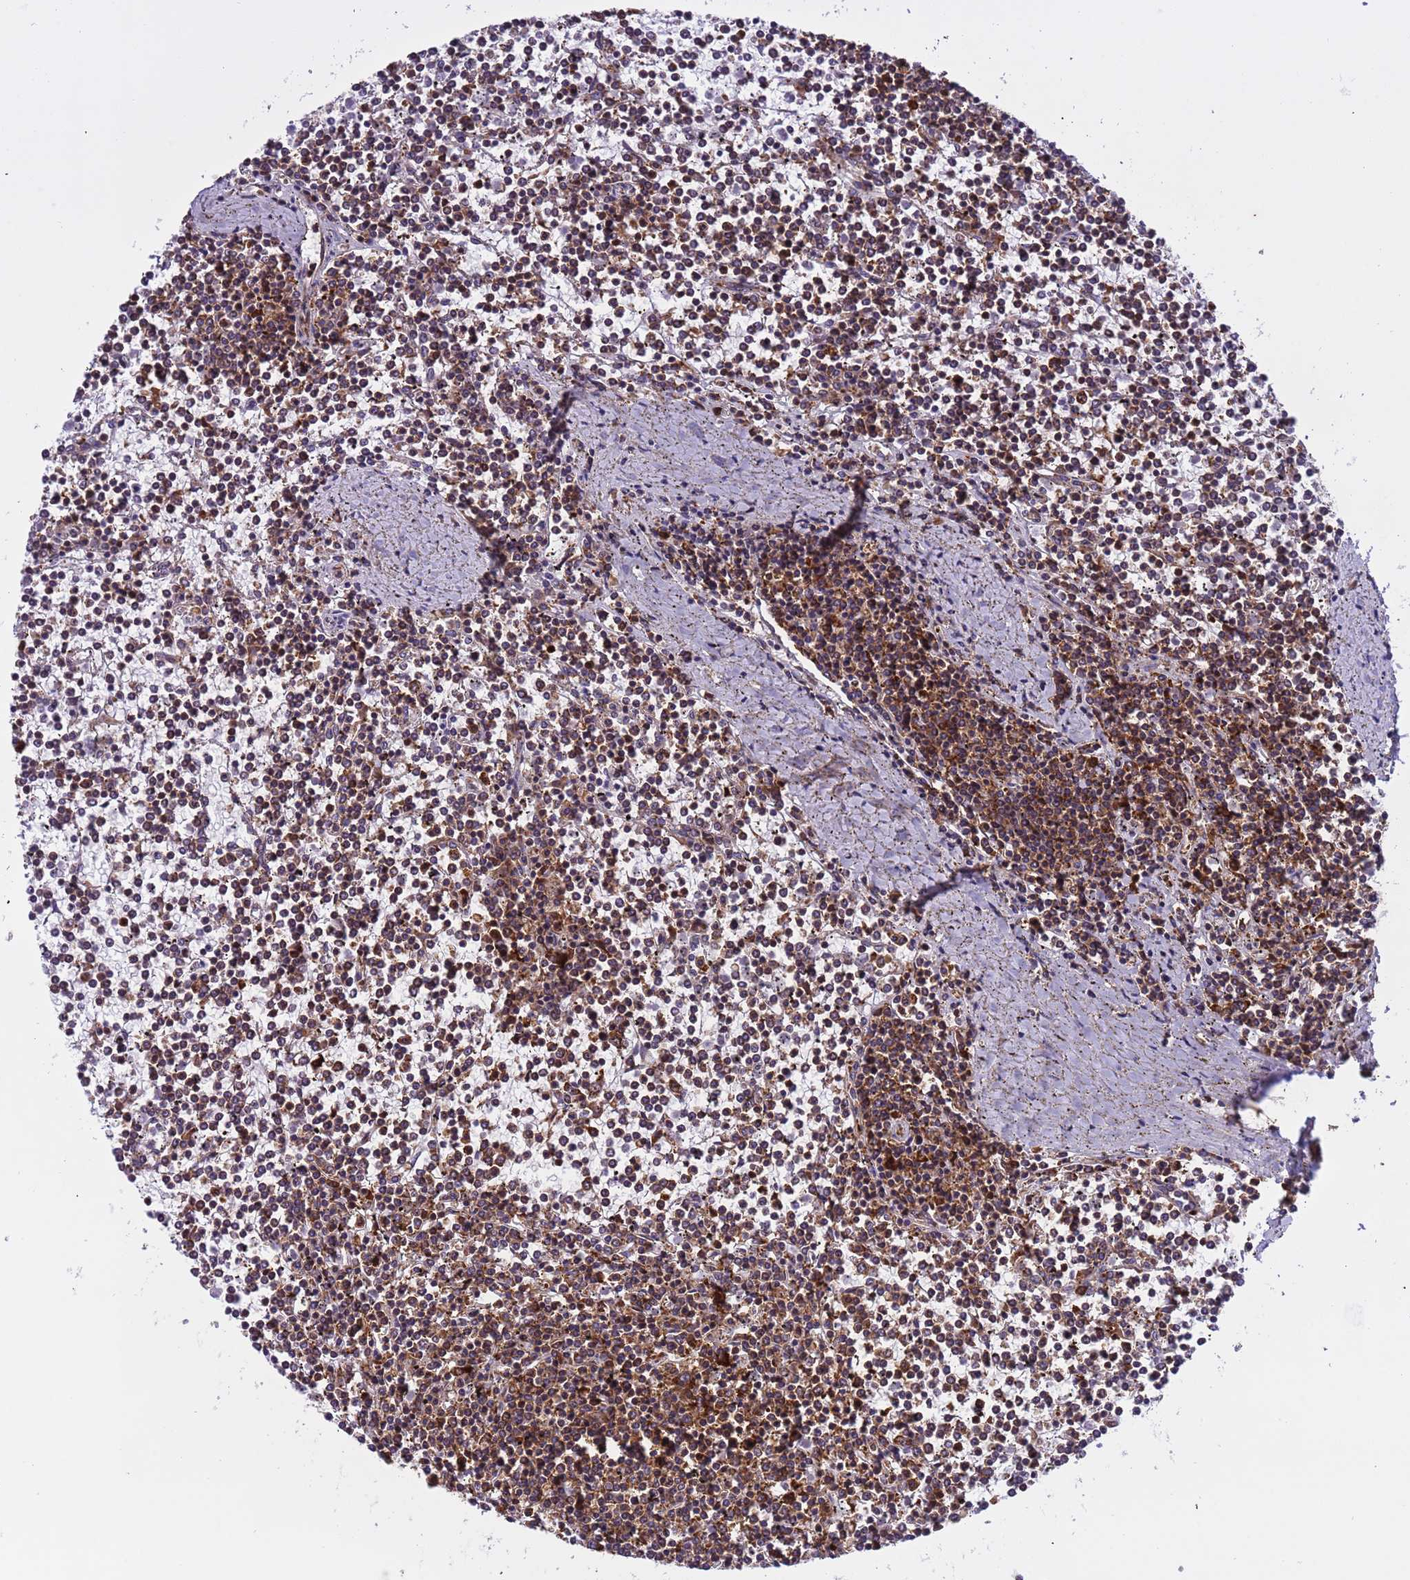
{"staining": {"intensity": "strong", "quantity": "25%-75%", "location": "cytoplasmic/membranous"}, "tissue": "lymphoma", "cell_type": "Tumor cells", "image_type": "cancer", "snomed": [{"axis": "morphology", "description": "Malignant lymphoma, non-Hodgkin's type, Low grade"}, {"axis": "topography", "description": "Spleen"}], "caption": "Brown immunohistochemical staining in low-grade malignant lymphoma, non-Hodgkin's type displays strong cytoplasmic/membranous positivity in approximately 25%-75% of tumor cells.", "gene": "RPL36", "patient": {"sex": "female", "age": 19}}